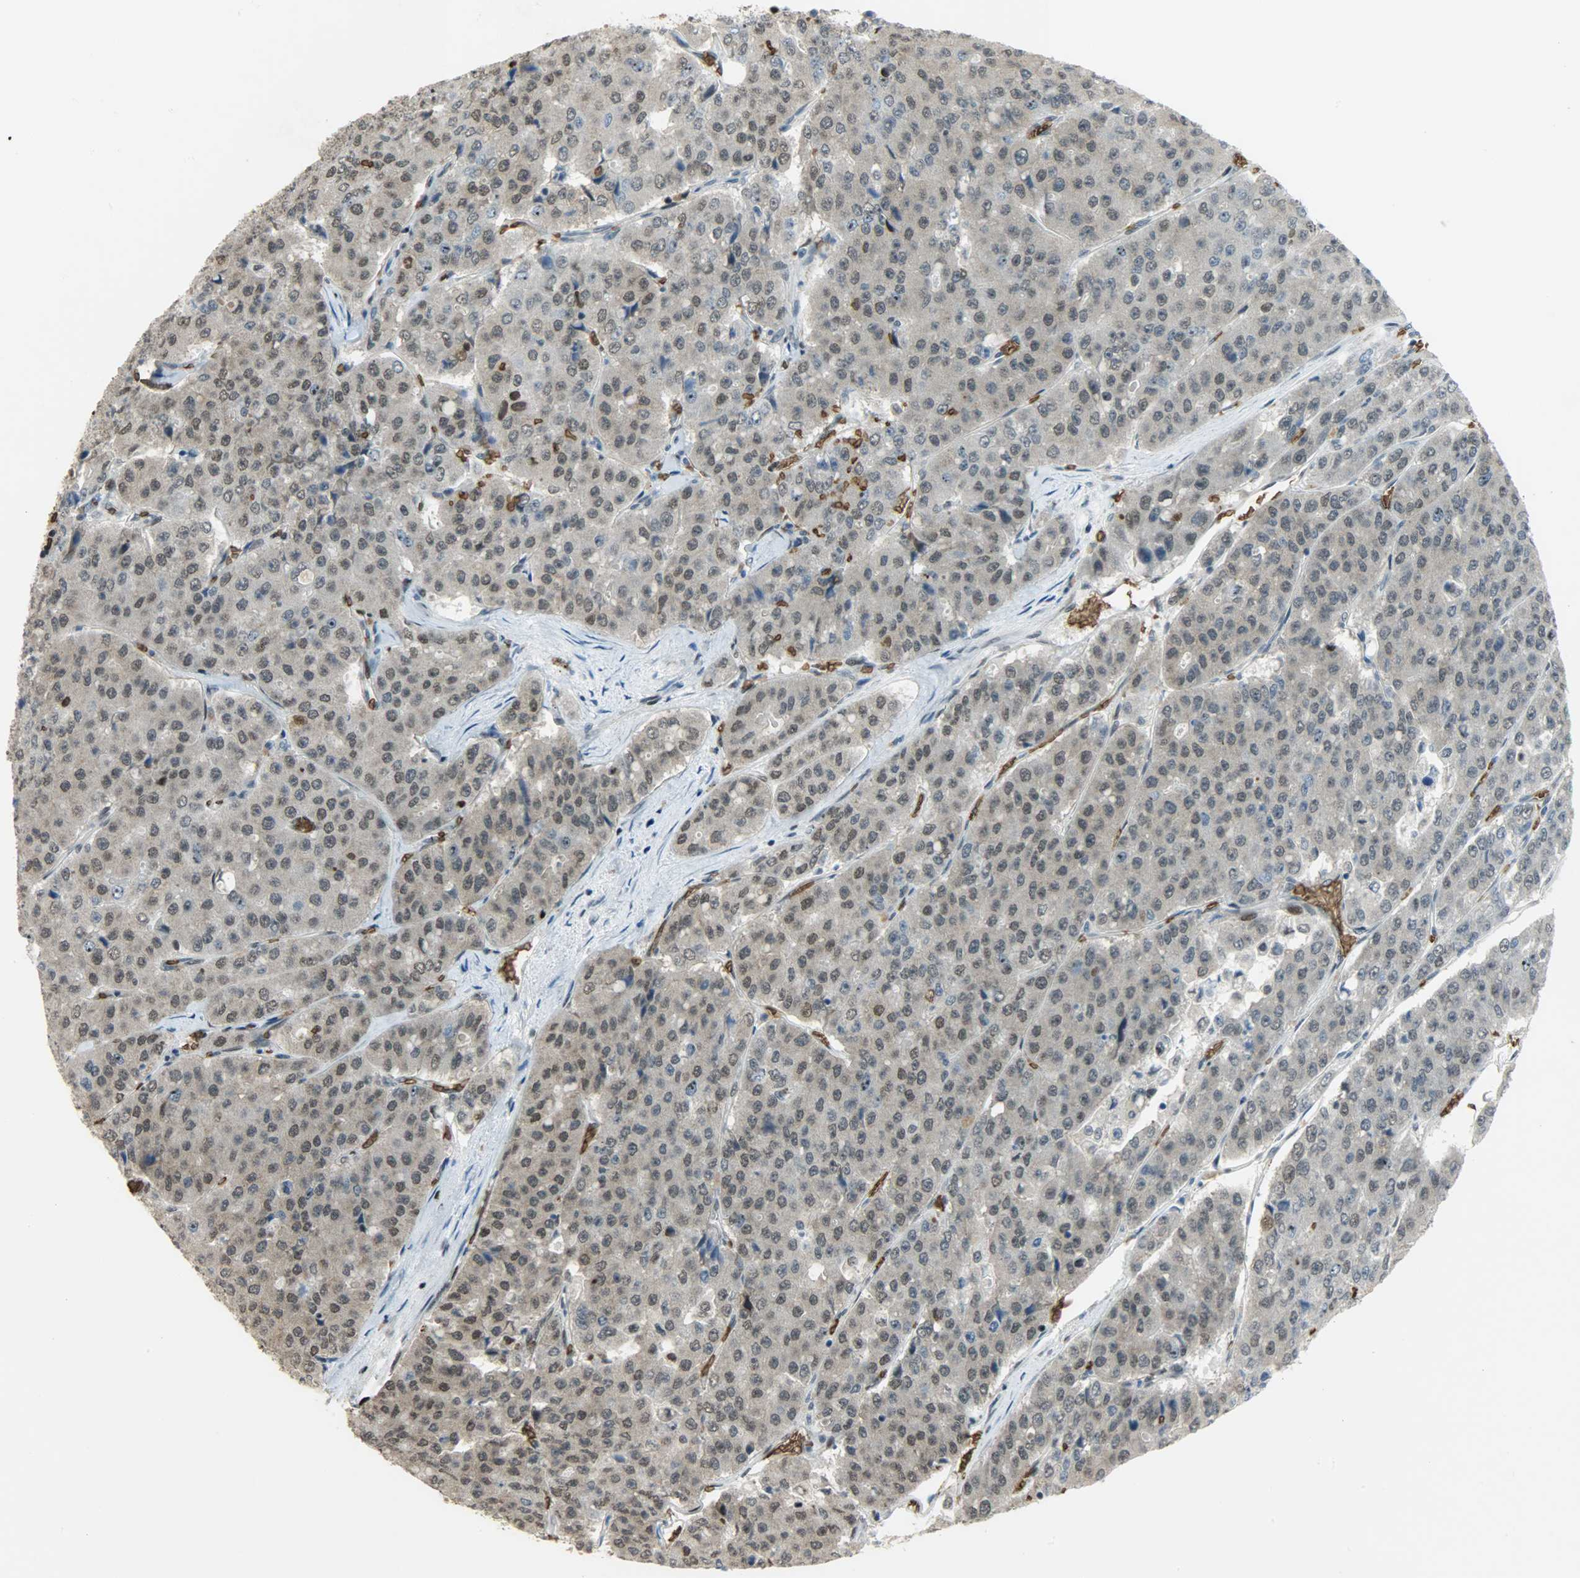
{"staining": {"intensity": "moderate", "quantity": ">75%", "location": "cytoplasmic/membranous,nuclear"}, "tissue": "pancreatic cancer", "cell_type": "Tumor cells", "image_type": "cancer", "snomed": [{"axis": "morphology", "description": "Adenocarcinoma, NOS"}, {"axis": "topography", "description": "Pancreas"}], "caption": "Immunohistochemical staining of human pancreatic adenocarcinoma displays medium levels of moderate cytoplasmic/membranous and nuclear positivity in about >75% of tumor cells.", "gene": "SNAI1", "patient": {"sex": "male", "age": 50}}